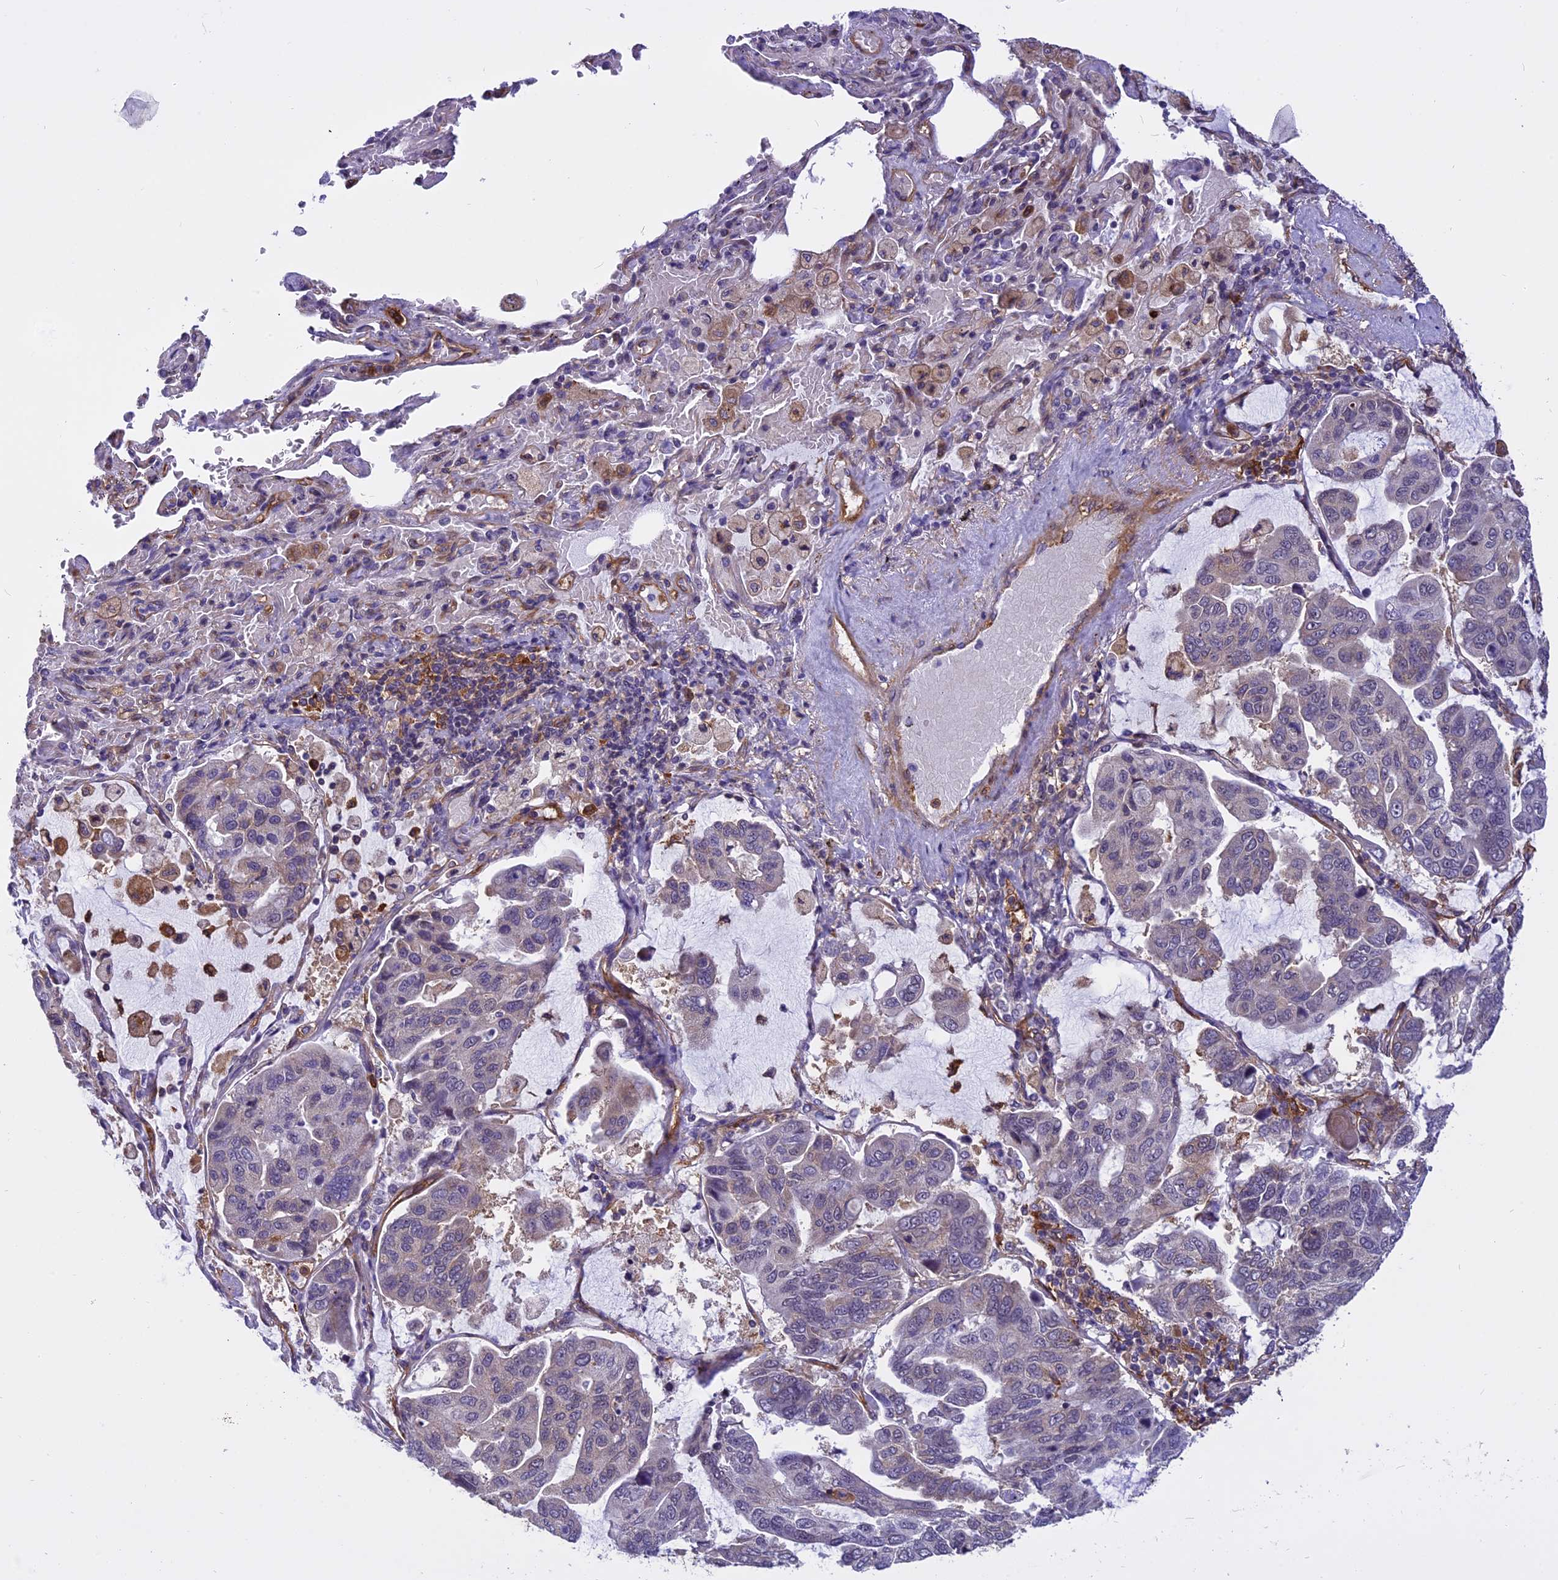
{"staining": {"intensity": "weak", "quantity": "<25%", "location": "cytoplasmic/membranous"}, "tissue": "lung cancer", "cell_type": "Tumor cells", "image_type": "cancer", "snomed": [{"axis": "morphology", "description": "Adenocarcinoma, NOS"}, {"axis": "topography", "description": "Lung"}], "caption": "A high-resolution photomicrograph shows IHC staining of lung adenocarcinoma, which shows no significant expression in tumor cells. (DAB immunohistochemistry, high magnification).", "gene": "EHBP1L1", "patient": {"sex": "male", "age": 64}}